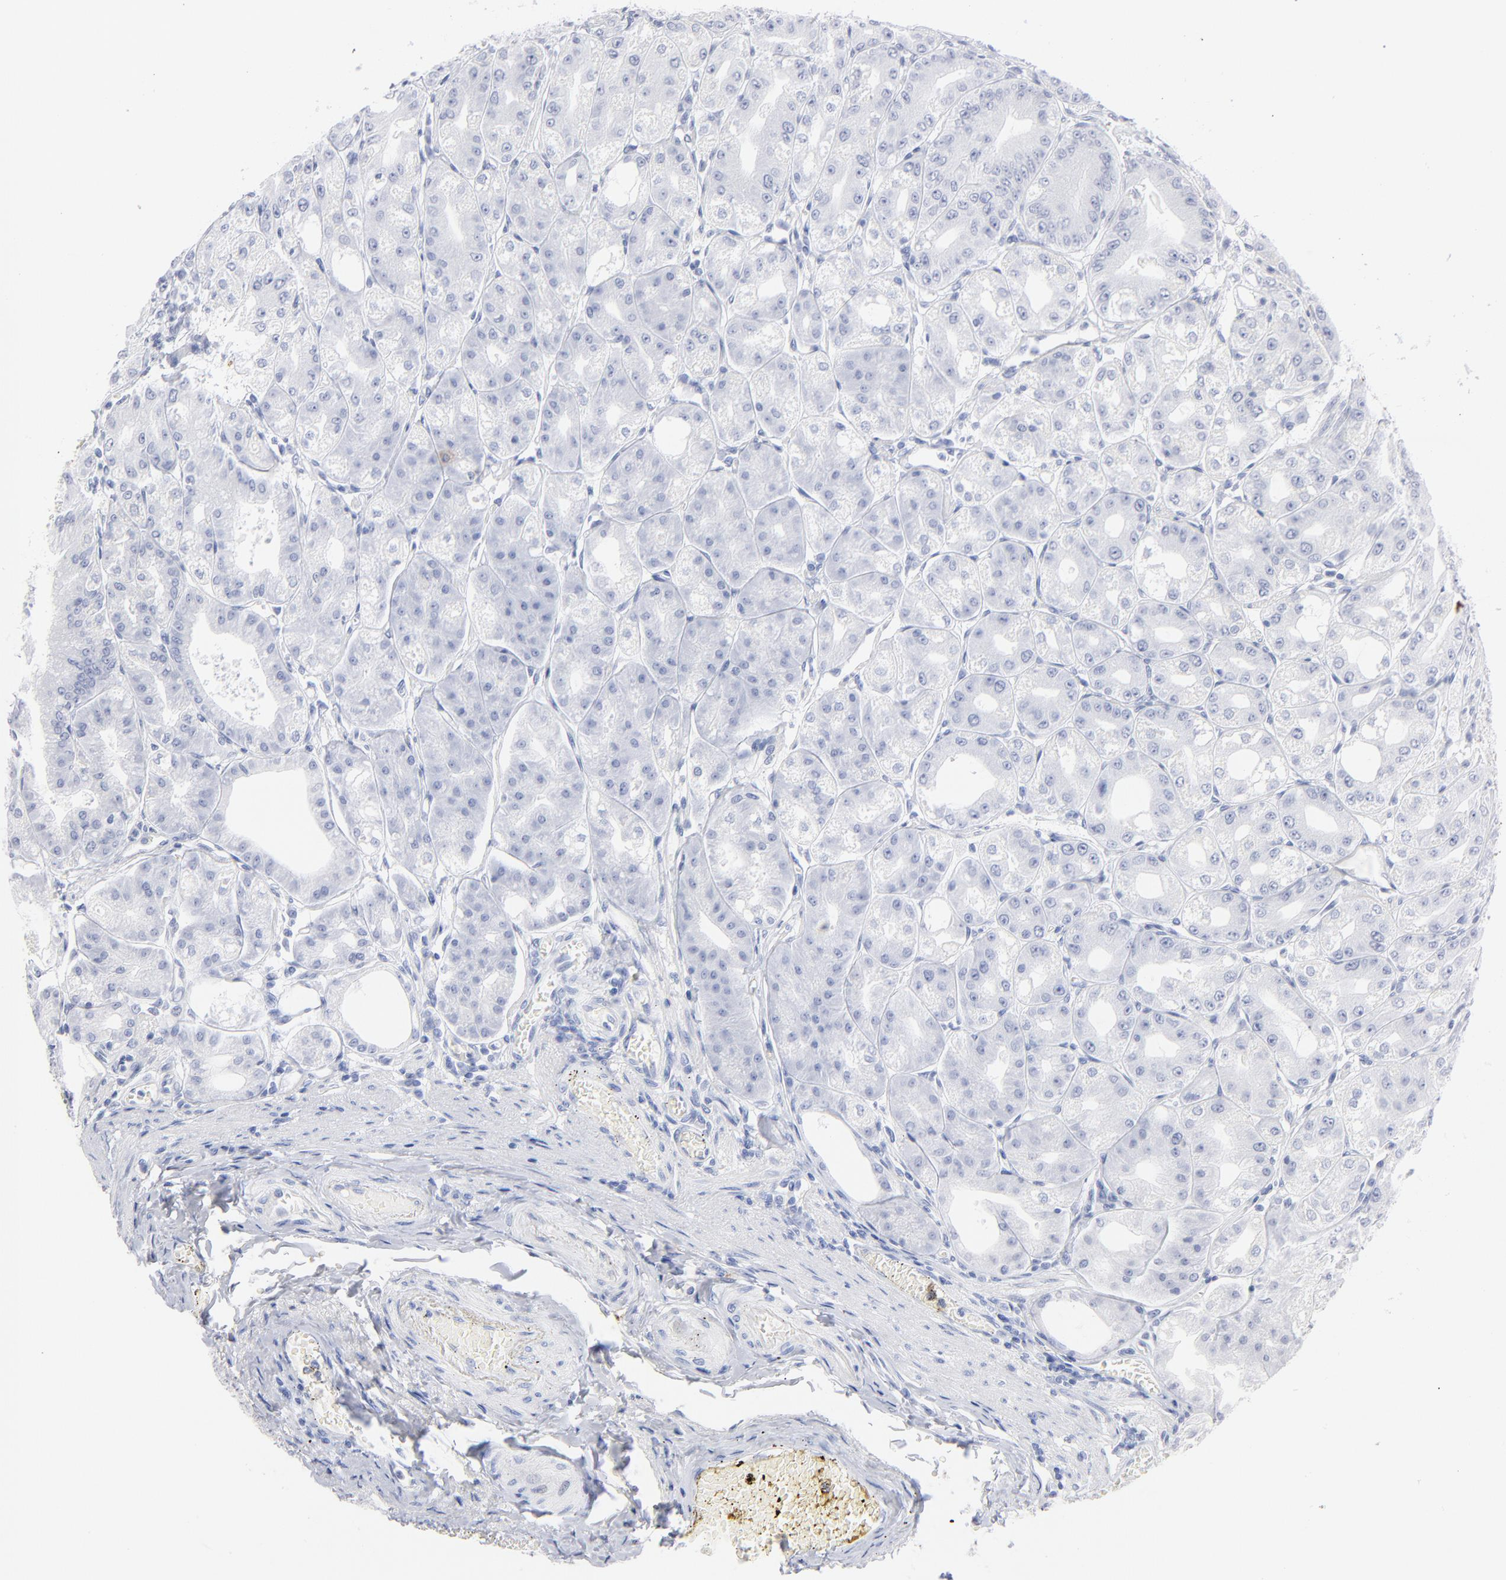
{"staining": {"intensity": "negative", "quantity": "none", "location": "none"}, "tissue": "stomach", "cell_type": "Glandular cells", "image_type": "normal", "snomed": [{"axis": "morphology", "description": "Normal tissue, NOS"}, {"axis": "topography", "description": "Stomach, lower"}], "caption": "IHC histopathology image of unremarkable stomach stained for a protein (brown), which displays no expression in glandular cells.", "gene": "IFIT2", "patient": {"sex": "male", "age": 71}}